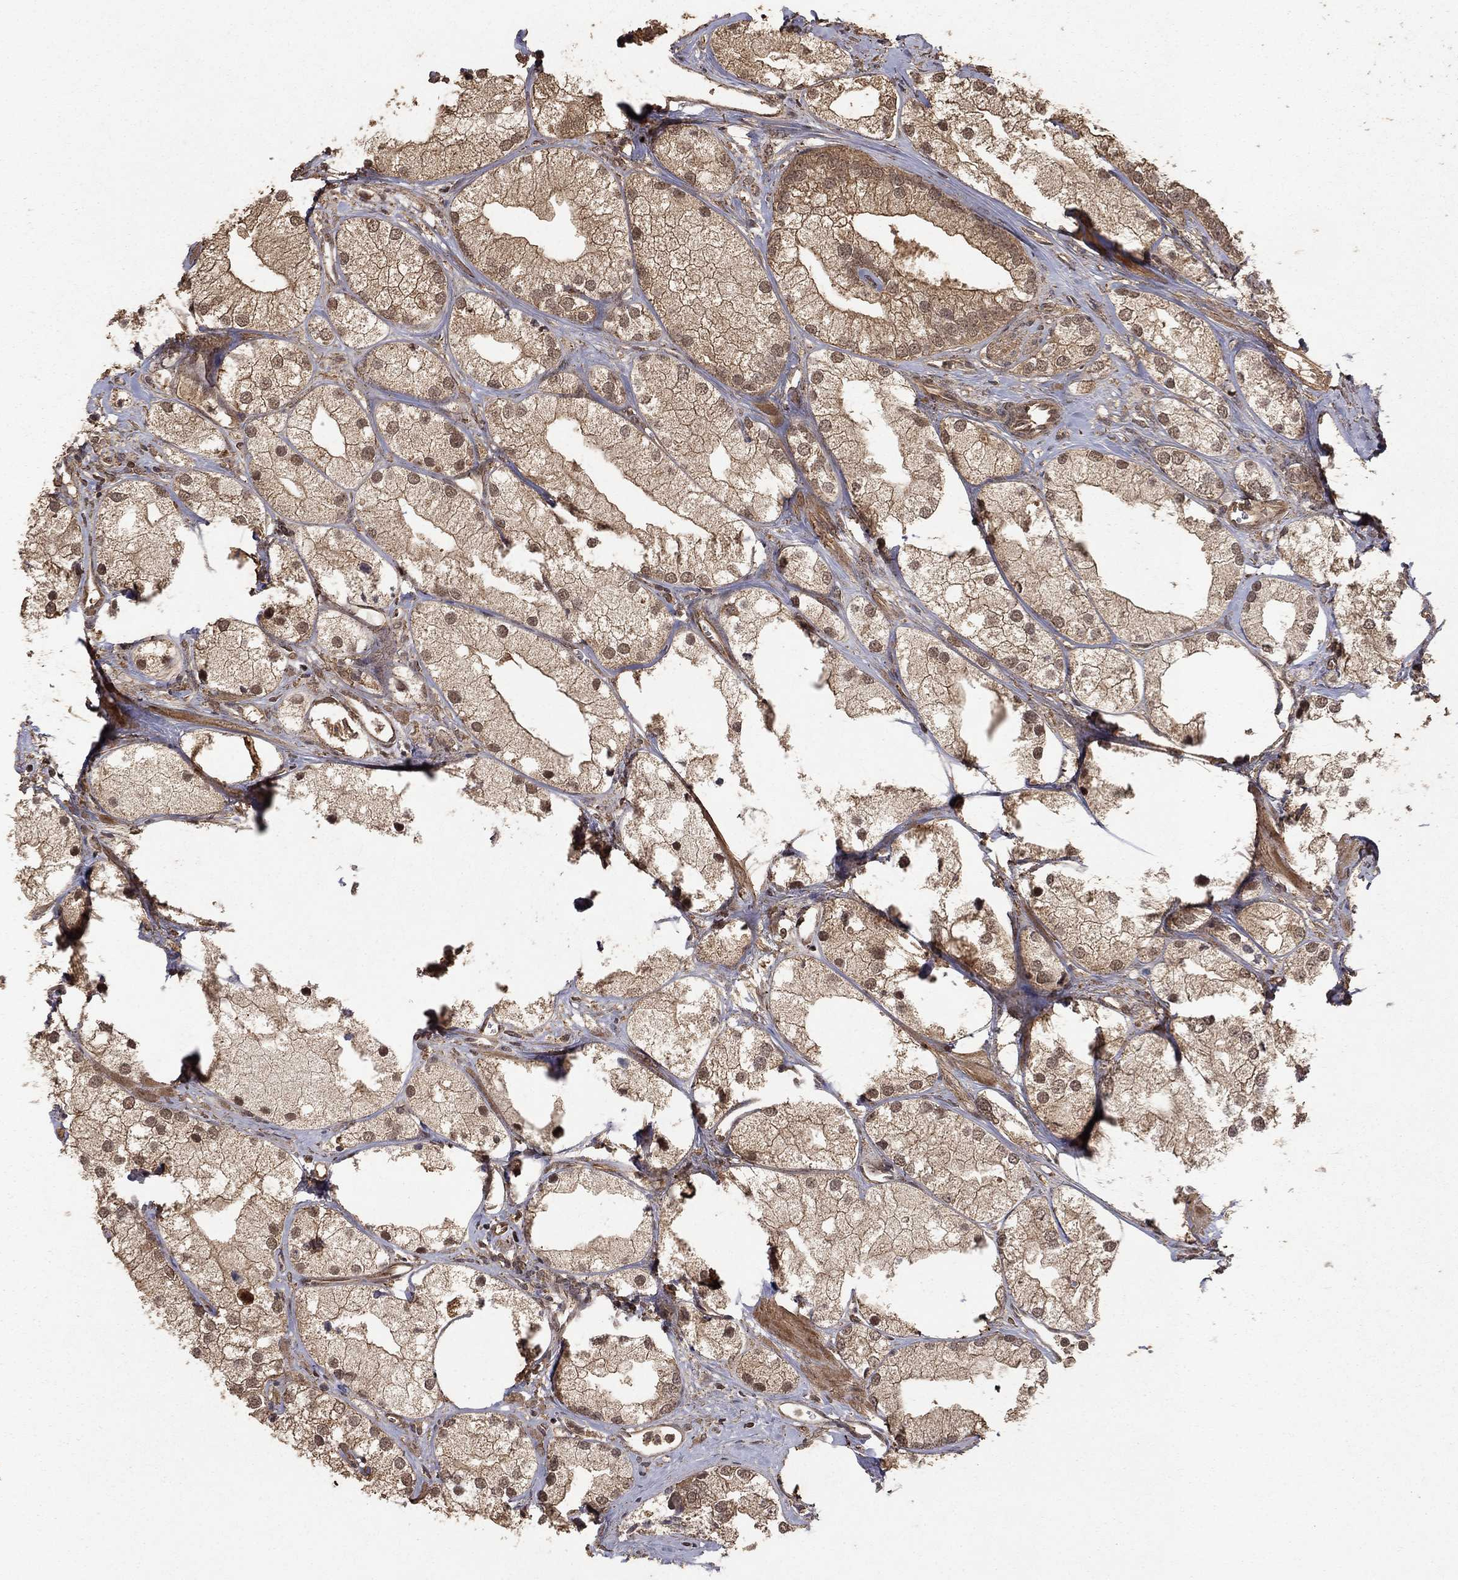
{"staining": {"intensity": "moderate", "quantity": "25%-75%", "location": "cytoplasmic/membranous,nuclear"}, "tissue": "prostate cancer", "cell_type": "Tumor cells", "image_type": "cancer", "snomed": [{"axis": "morphology", "description": "Adenocarcinoma, NOS"}, {"axis": "topography", "description": "Prostate and seminal vesicle, NOS"}, {"axis": "topography", "description": "Prostate"}], "caption": "High-power microscopy captured an immunohistochemistry (IHC) image of prostate cancer (adenocarcinoma), revealing moderate cytoplasmic/membranous and nuclear positivity in approximately 25%-75% of tumor cells.", "gene": "PRDM1", "patient": {"sex": "male", "age": 79}}